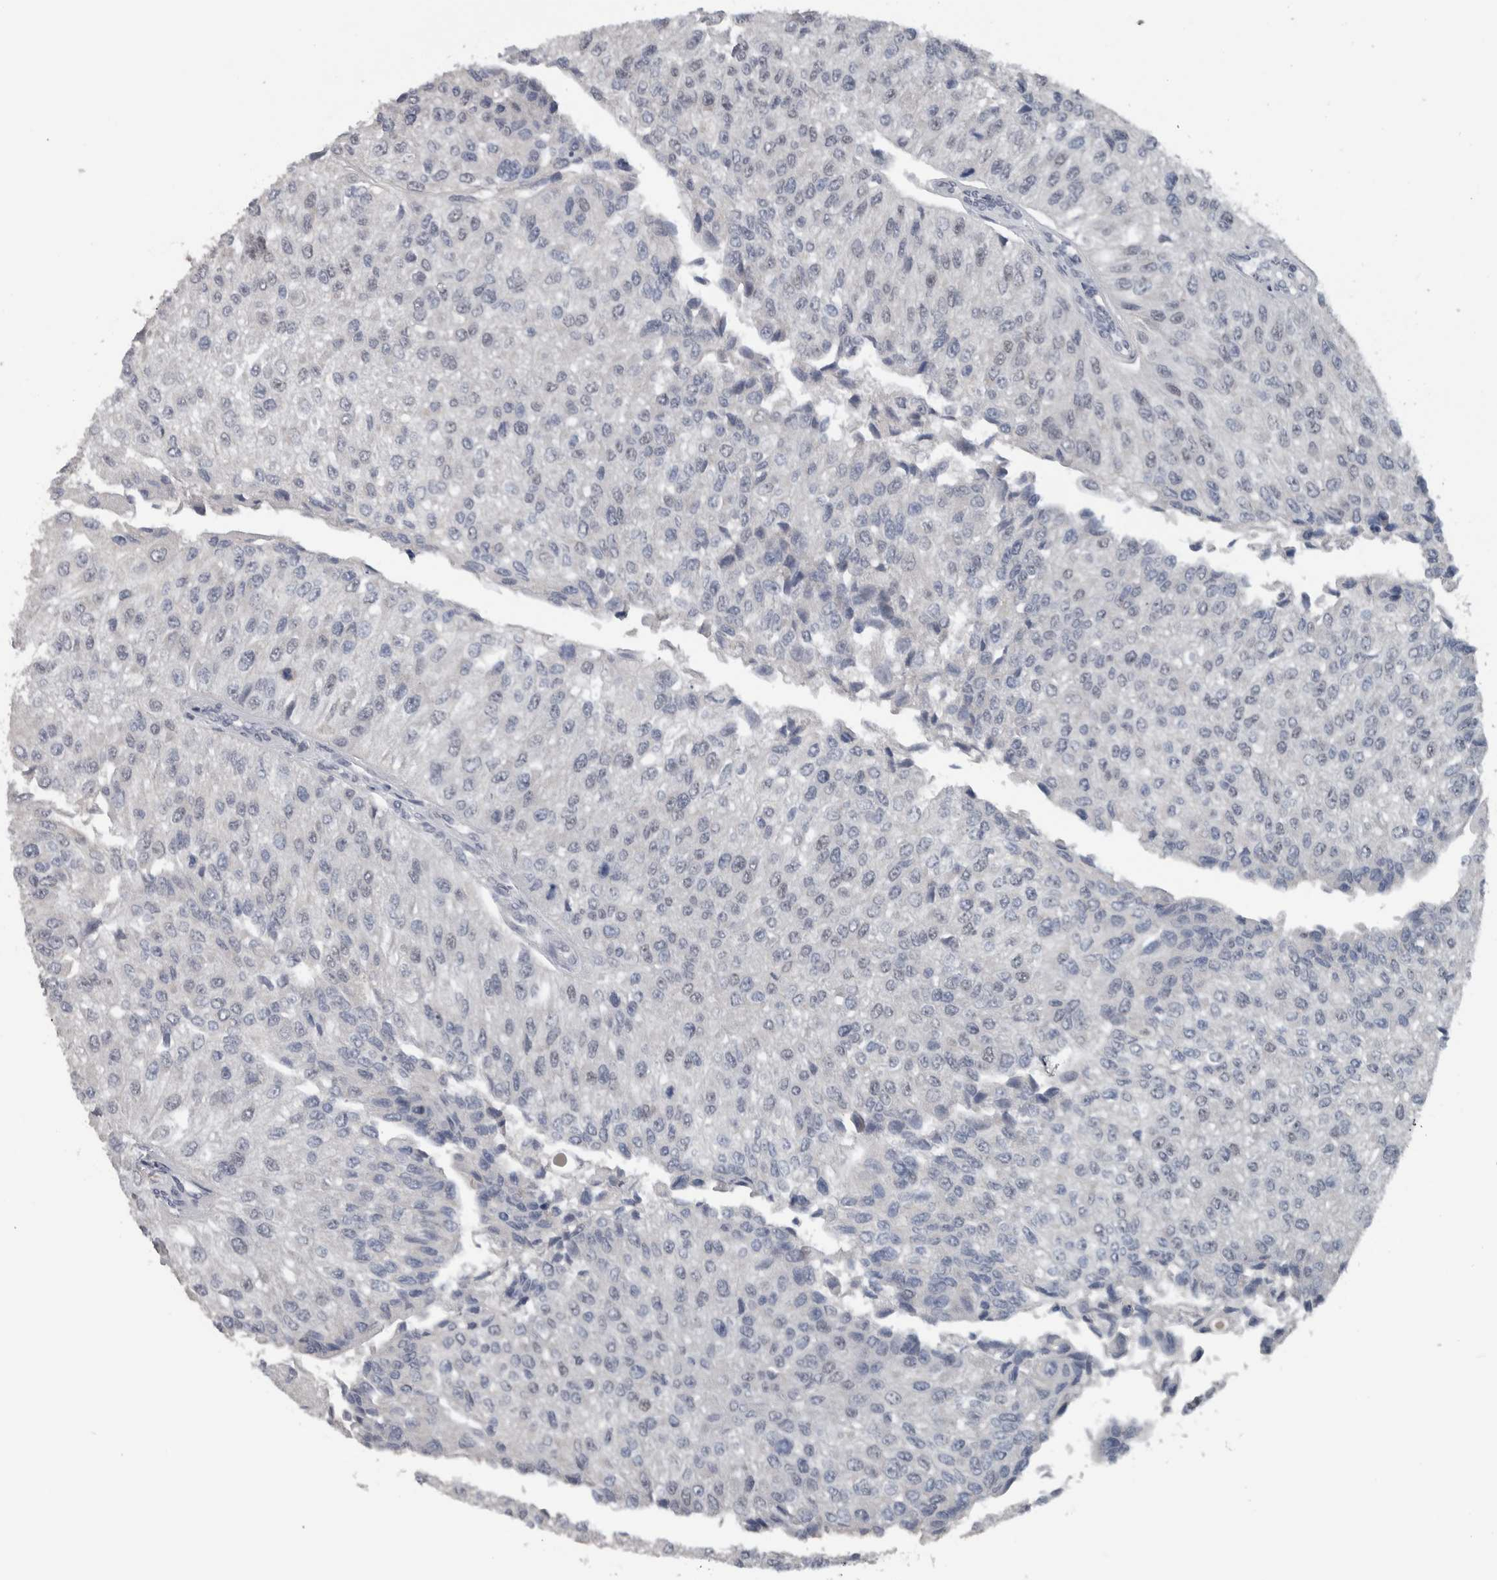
{"staining": {"intensity": "negative", "quantity": "none", "location": "none"}, "tissue": "urothelial cancer", "cell_type": "Tumor cells", "image_type": "cancer", "snomed": [{"axis": "morphology", "description": "Urothelial carcinoma, High grade"}, {"axis": "topography", "description": "Kidney"}, {"axis": "topography", "description": "Urinary bladder"}], "caption": "This is an IHC histopathology image of urothelial cancer. There is no staining in tumor cells.", "gene": "ZBTB21", "patient": {"sex": "male", "age": 77}}